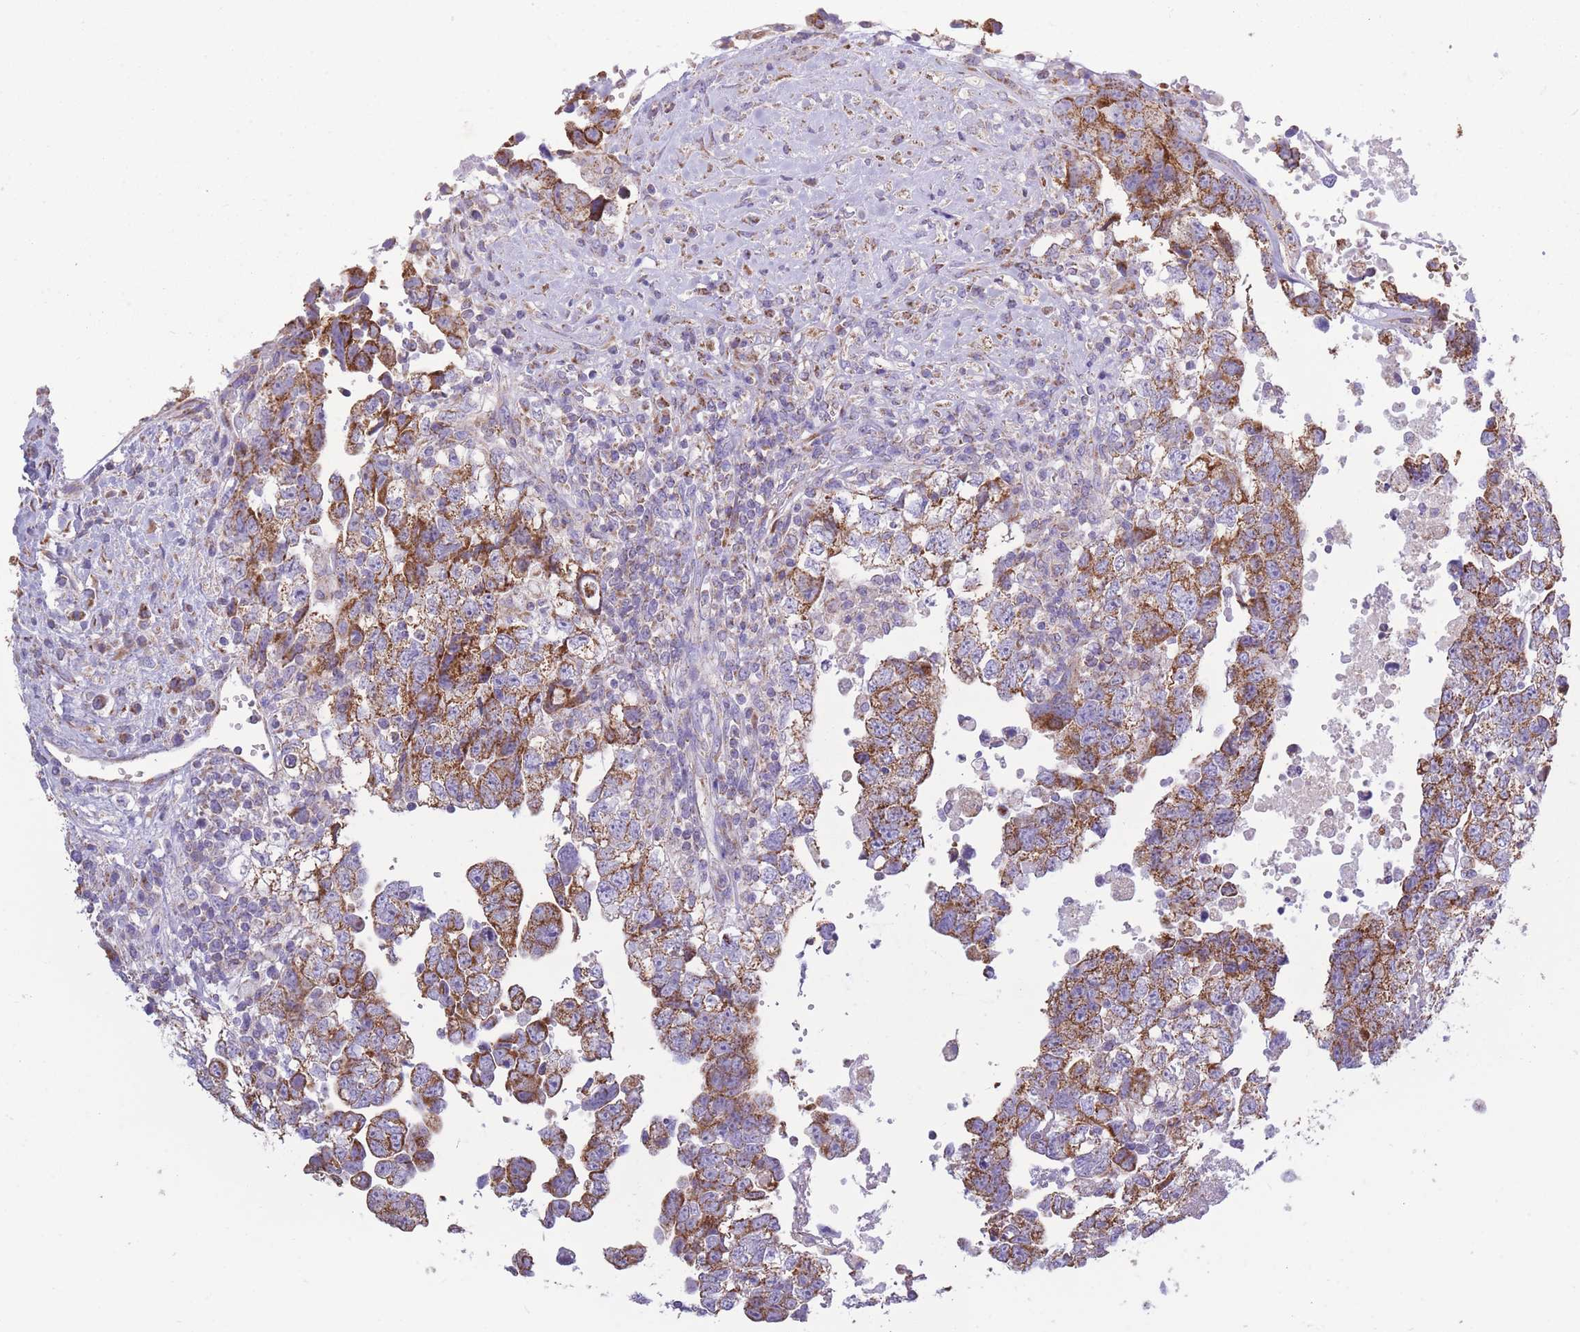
{"staining": {"intensity": "moderate", "quantity": "25%-75%", "location": "cytoplasmic/membranous"}, "tissue": "testis cancer", "cell_type": "Tumor cells", "image_type": "cancer", "snomed": [{"axis": "morphology", "description": "Carcinoma, Embryonal, NOS"}, {"axis": "topography", "description": "Testis"}], "caption": "Immunohistochemical staining of embryonal carcinoma (testis) demonstrates moderate cytoplasmic/membranous protein positivity in about 25%-75% of tumor cells.", "gene": "PDHA1", "patient": {"sex": "male", "age": 37}}